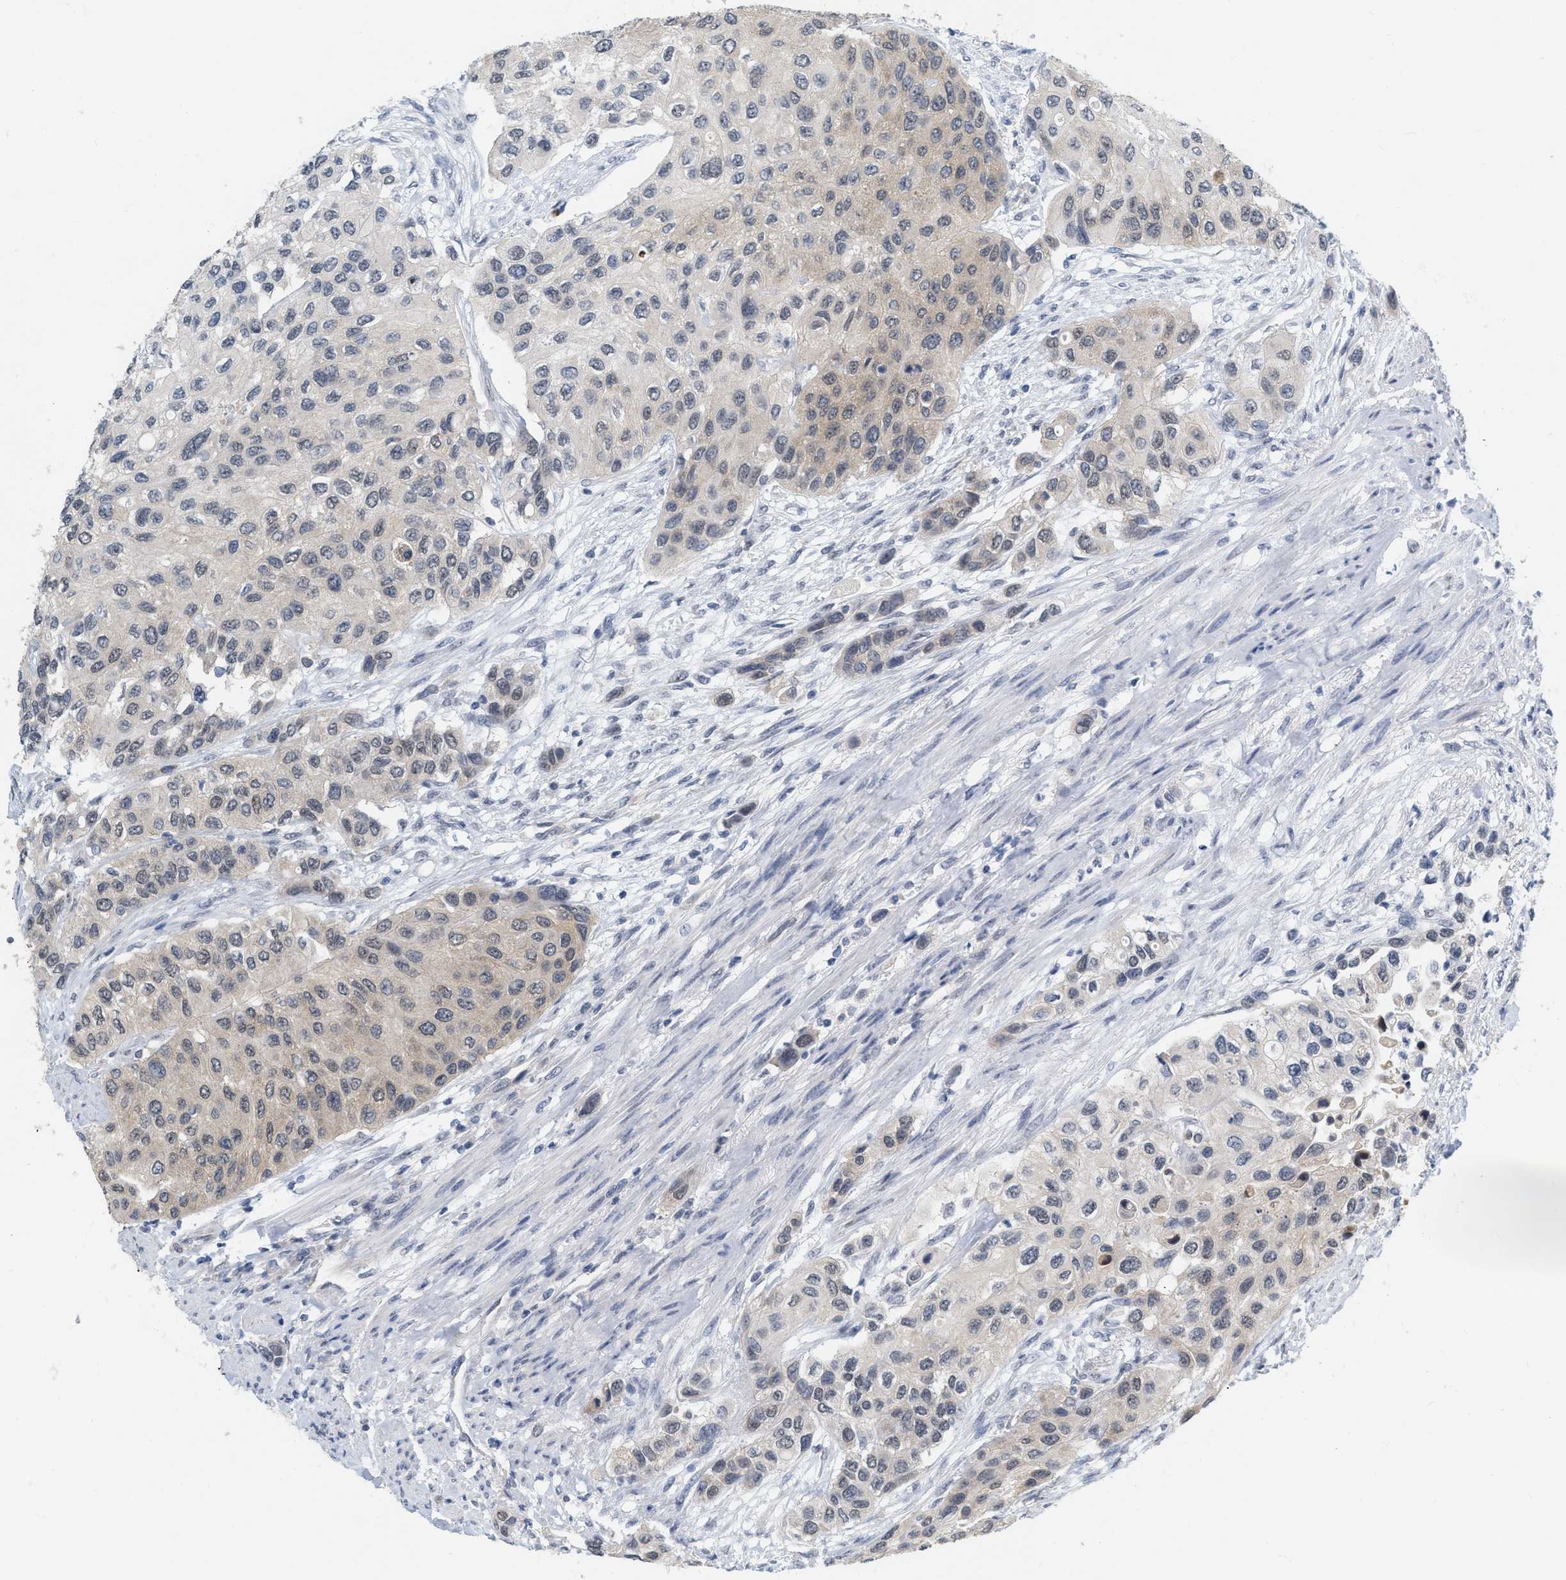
{"staining": {"intensity": "weak", "quantity": "<25%", "location": "cytoplasmic/membranous"}, "tissue": "urothelial cancer", "cell_type": "Tumor cells", "image_type": "cancer", "snomed": [{"axis": "morphology", "description": "Urothelial carcinoma, High grade"}, {"axis": "topography", "description": "Urinary bladder"}], "caption": "There is no significant expression in tumor cells of high-grade urothelial carcinoma.", "gene": "RUVBL1", "patient": {"sex": "female", "age": 56}}